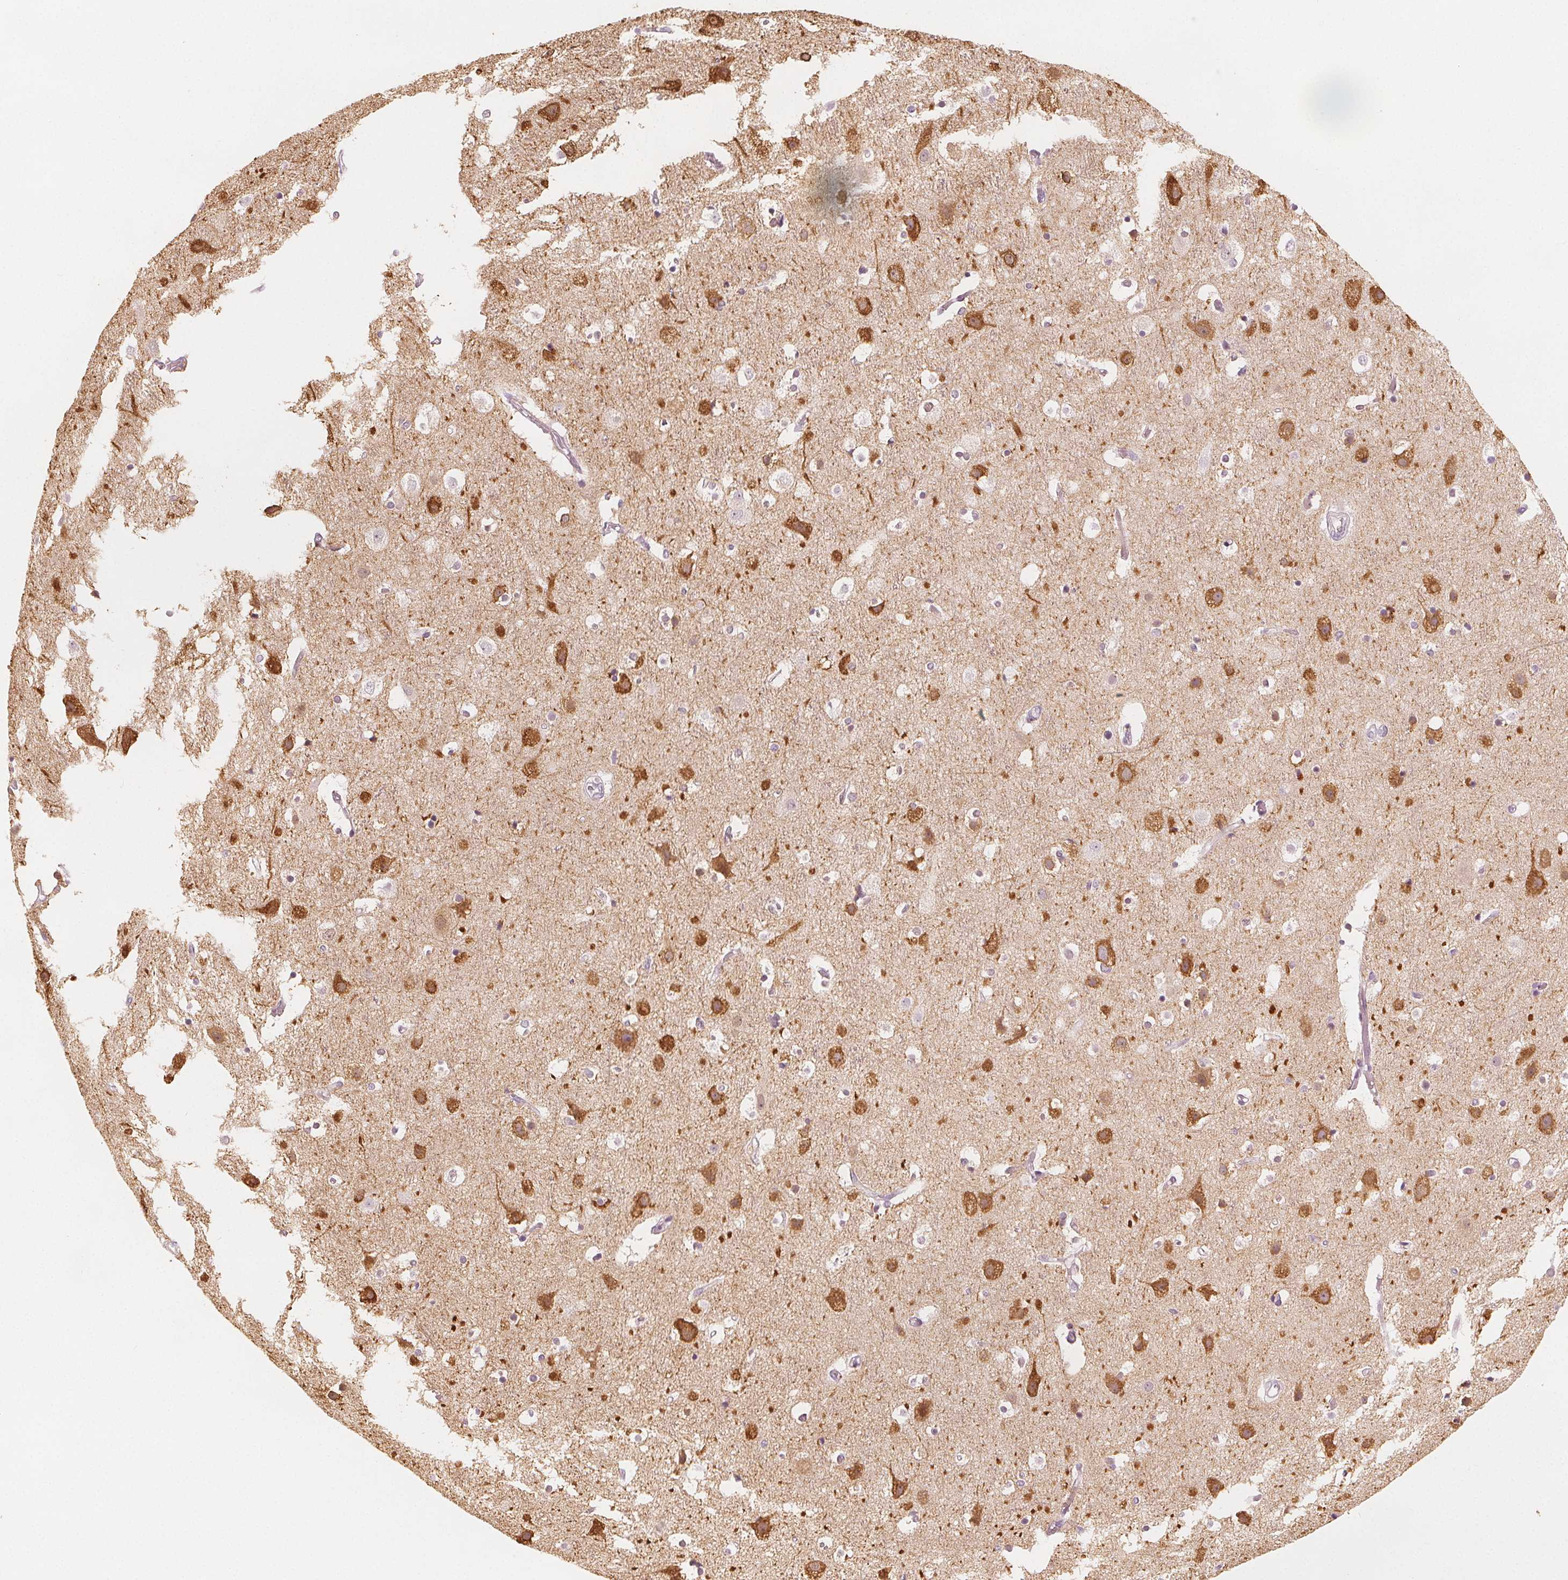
{"staining": {"intensity": "negative", "quantity": "none", "location": "none"}, "tissue": "cerebral cortex", "cell_type": "Endothelial cells", "image_type": "normal", "snomed": [{"axis": "morphology", "description": "Normal tissue, NOS"}, {"axis": "topography", "description": "Cerebral cortex"}], "caption": "Immunohistochemistry (IHC) of unremarkable cerebral cortex demonstrates no staining in endothelial cells. The staining is performed using DAB (3,3'-diaminobenzidine) brown chromogen with nuclei counter-stained in using hematoxylin.", "gene": "MAP1A", "patient": {"sex": "female", "age": 52}}